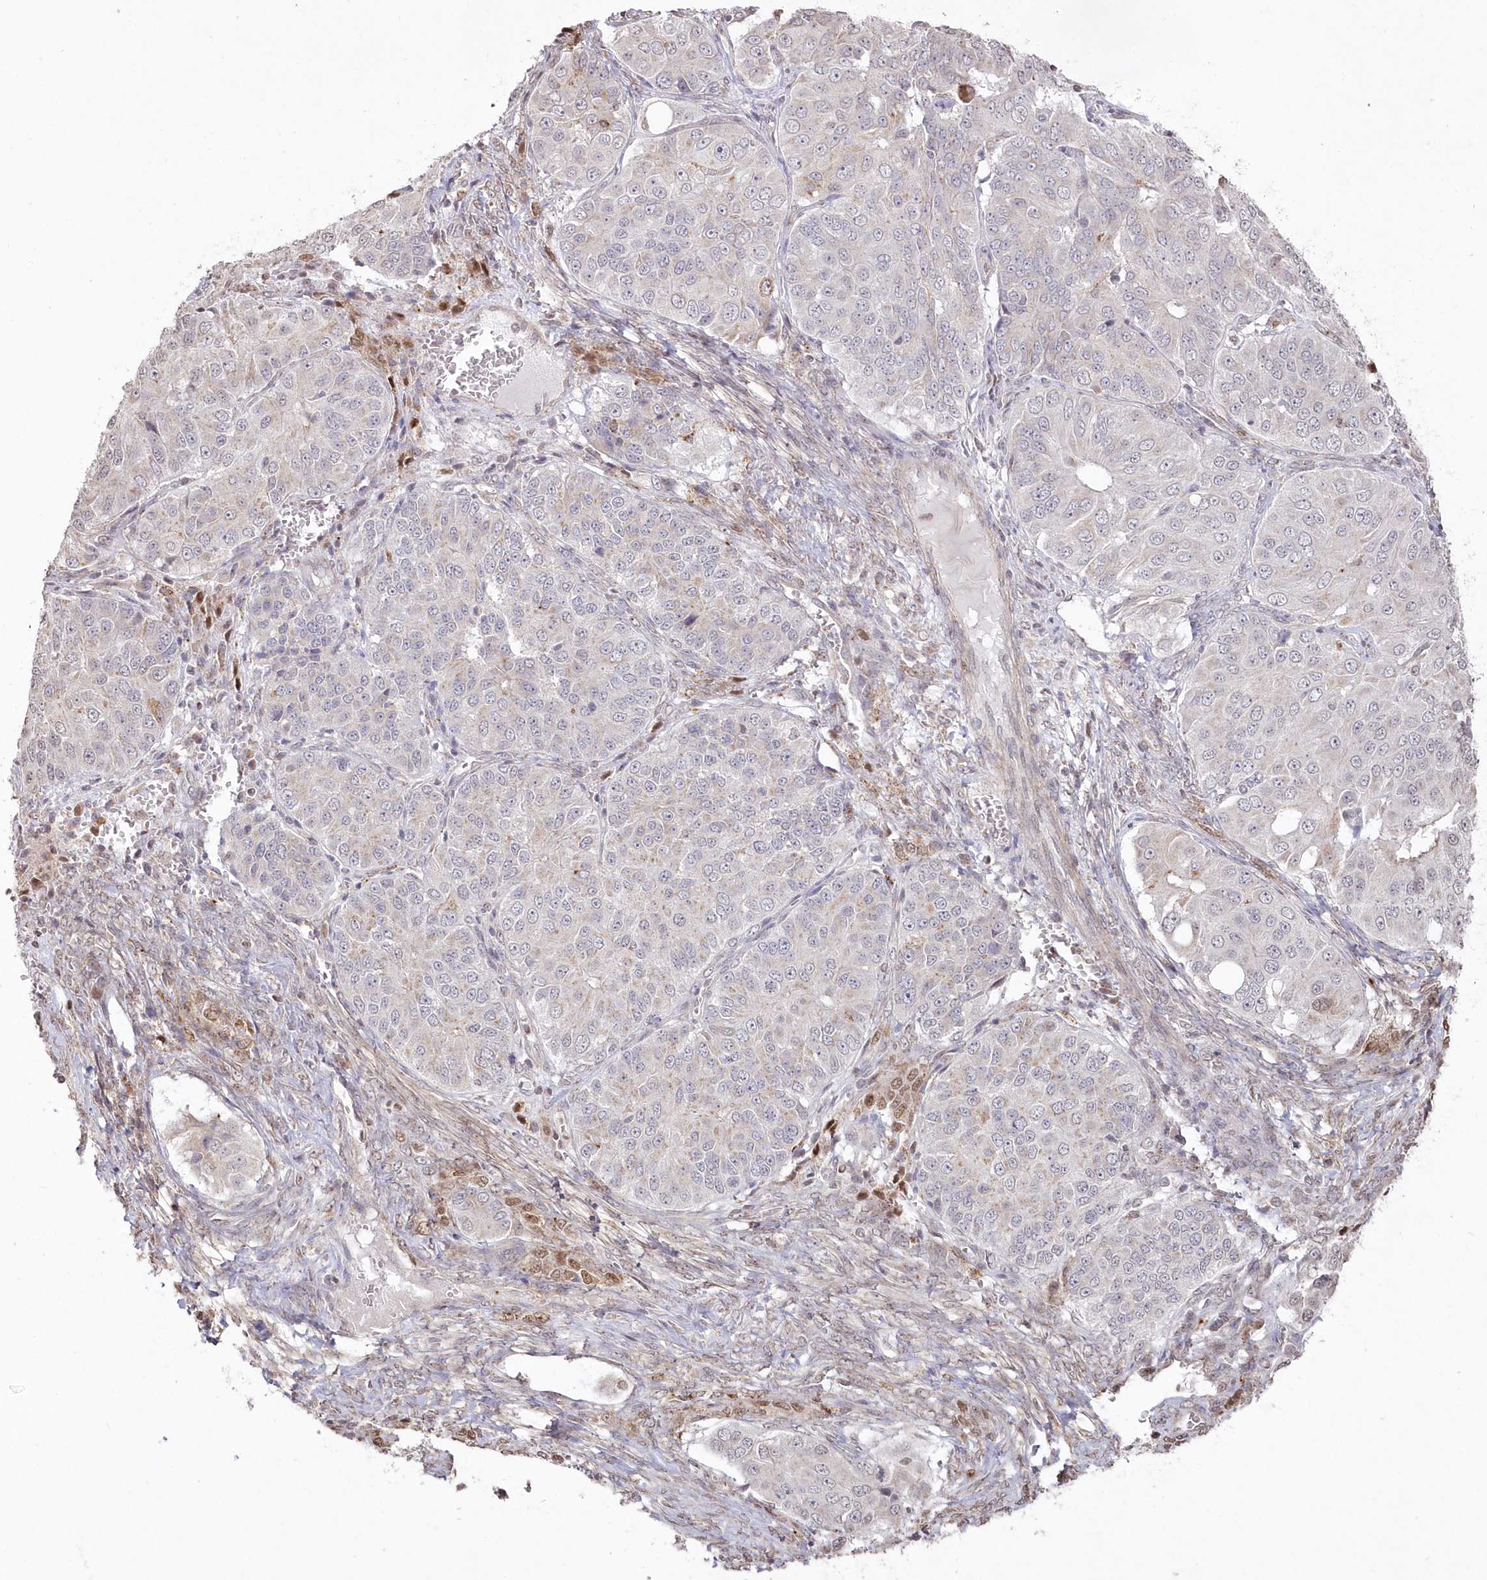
{"staining": {"intensity": "negative", "quantity": "none", "location": "none"}, "tissue": "ovarian cancer", "cell_type": "Tumor cells", "image_type": "cancer", "snomed": [{"axis": "morphology", "description": "Carcinoma, endometroid"}, {"axis": "topography", "description": "Ovary"}], "caption": "Immunohistochemistry (IHC) of human ovarian endometroid carcinoma exhibits no expression in tumor cells.", "gene": "ARSB", "patient": {"sex": "female", "age": 51}}